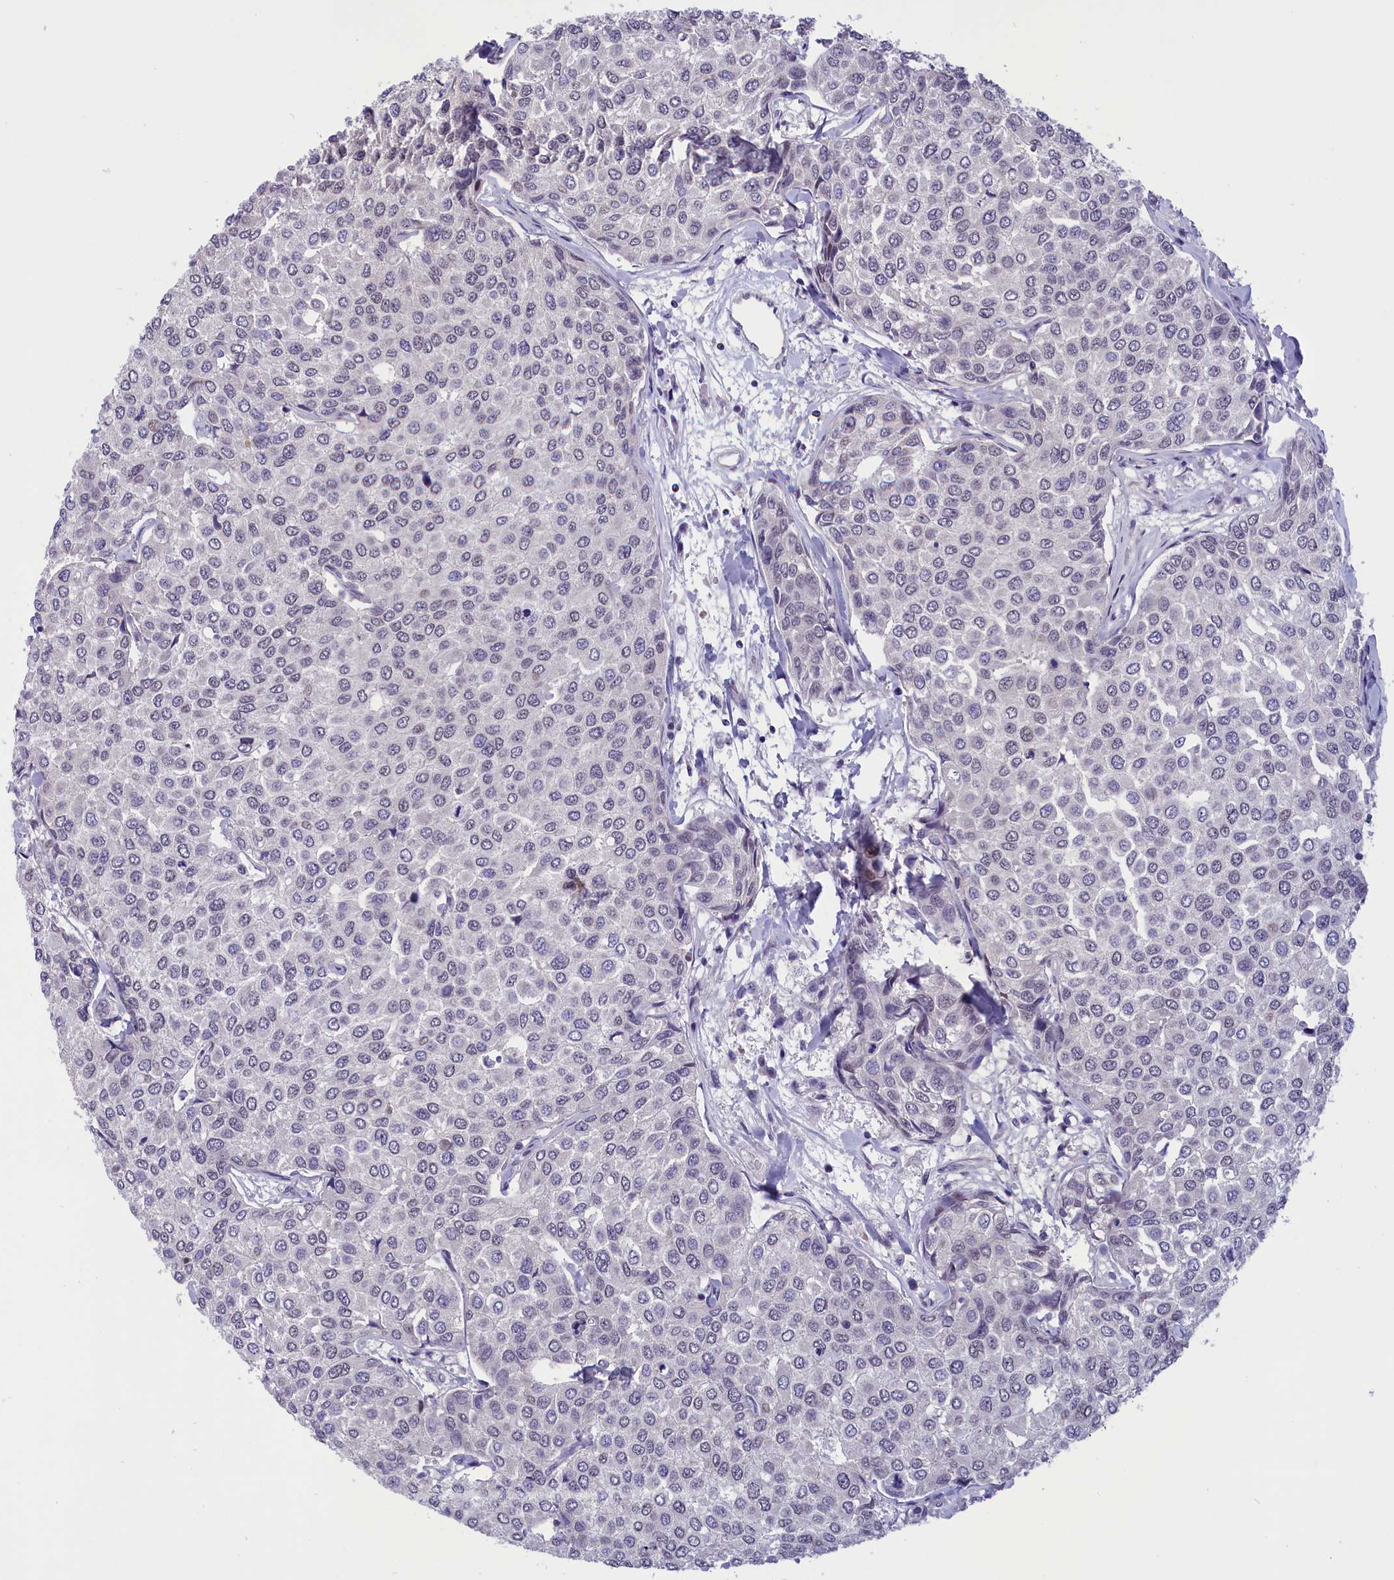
{"staining": {"intensity": "negative", "quantity": "none", "location": "none"}, "tissue": "breast cancer", "cell_type": "Tumor cells", "image_type": "cancer", "snomed": [{"axis": "morphology", "description": "Duct carcinoma"}, {"axis": "topography", "description": "Breast"}], "caption": "The immunohistochemistry (IHC) photomicrograph has no significant expression in tumor cells of invasive ductal carcinoma (breast) tissue.", "gene": "CORO2A", "patient": {"sex": "female", "age": 55}}